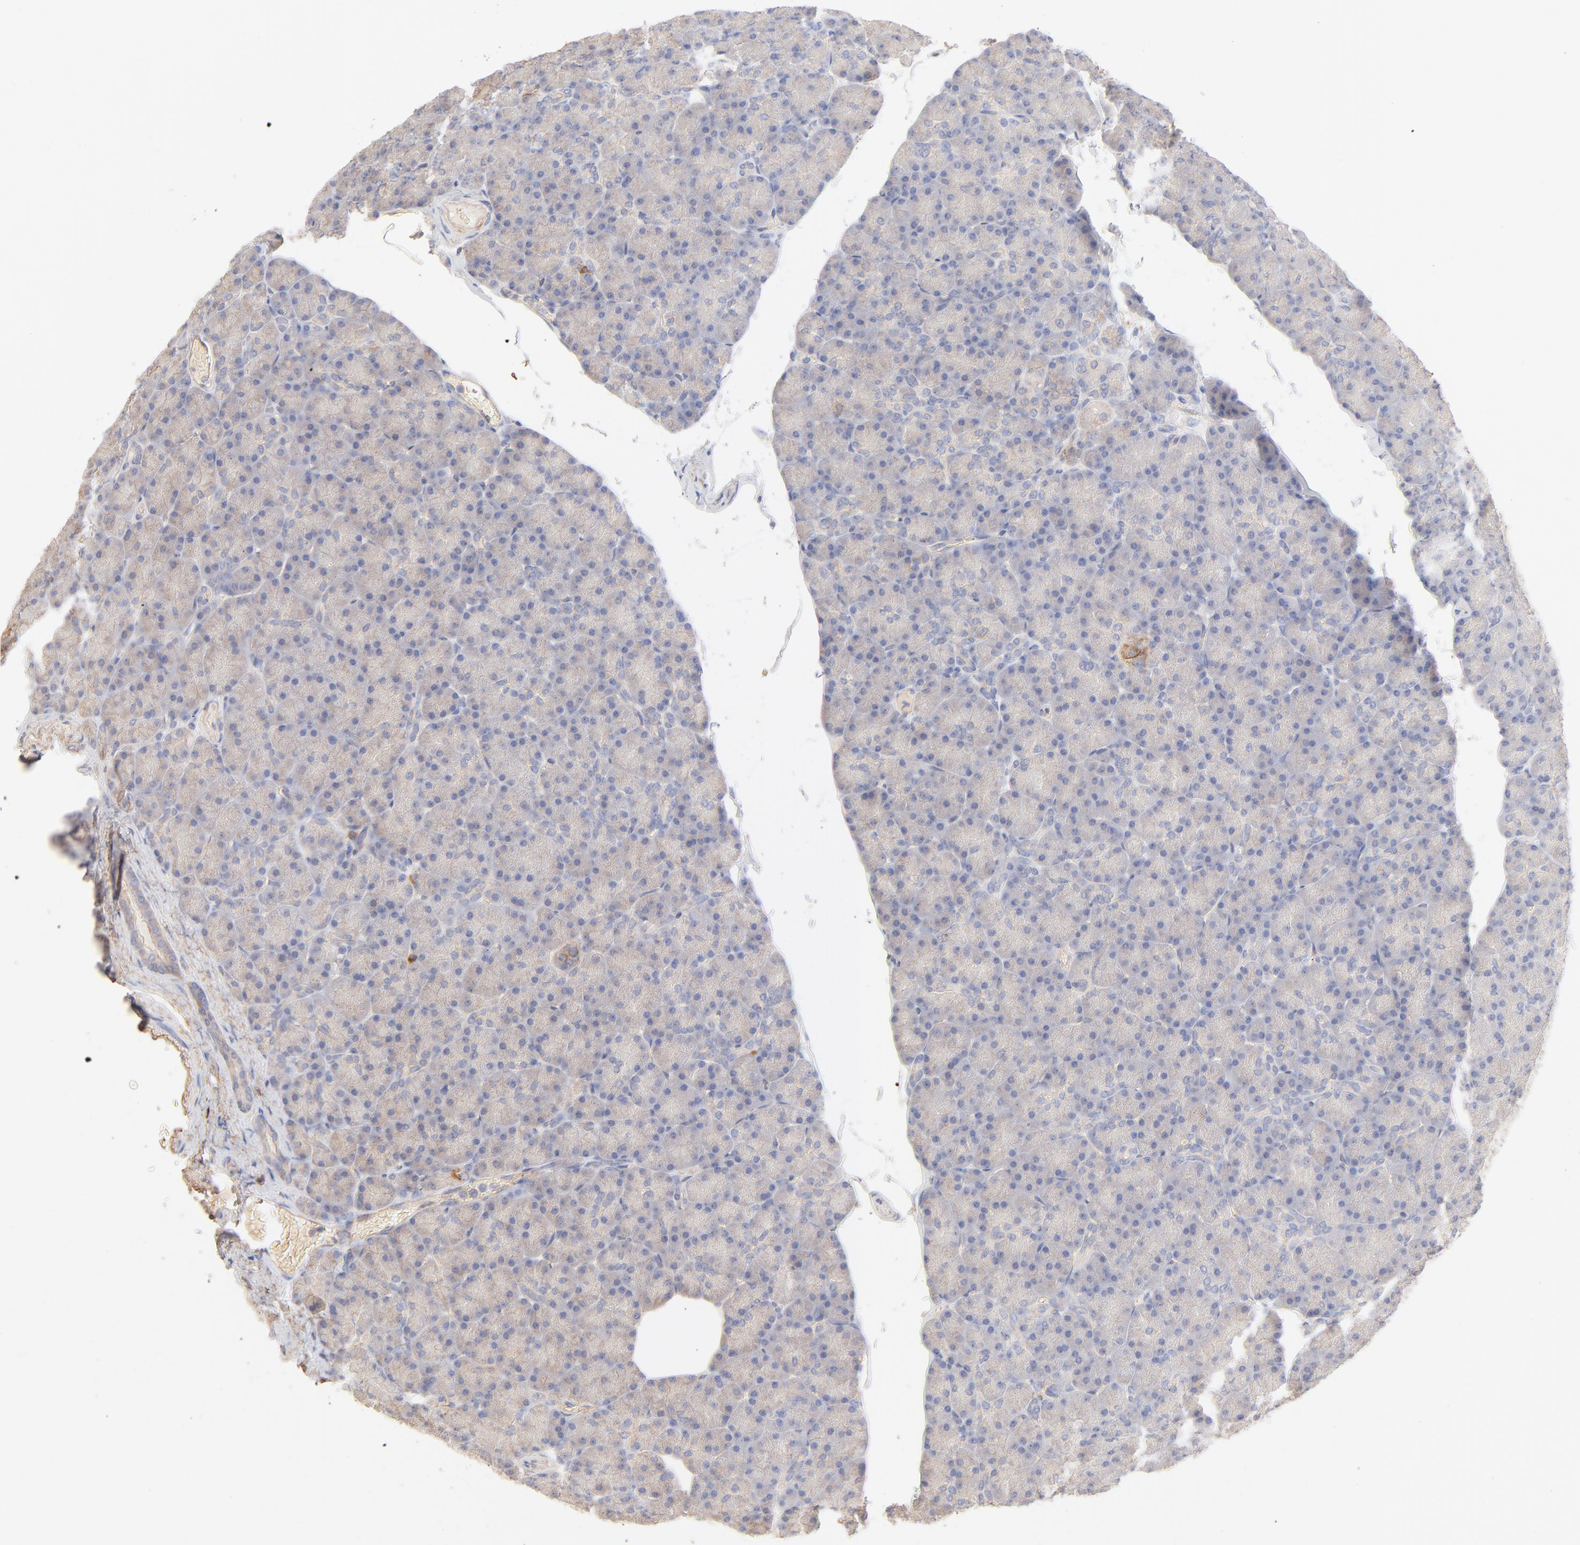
{"staining": {"intensity": "negative", "quantity": "none", "location": "none"}, "tissue": "pancreas", "cell_type": "Exocrine glandular cells", "image_type": "normal", "snomed": [{"axis": "morphology", "description": "Normal tissue, NOS"}, {"axis": "topography", "description": "Pancreas"}], "caption": "This is a histopathology image of immunohistochemistry staining of normal pancreas, which shows no positivity in exocrine glandular cells.", "gene": "SPTB", "patient": {"sex": "female", "age": 43}}